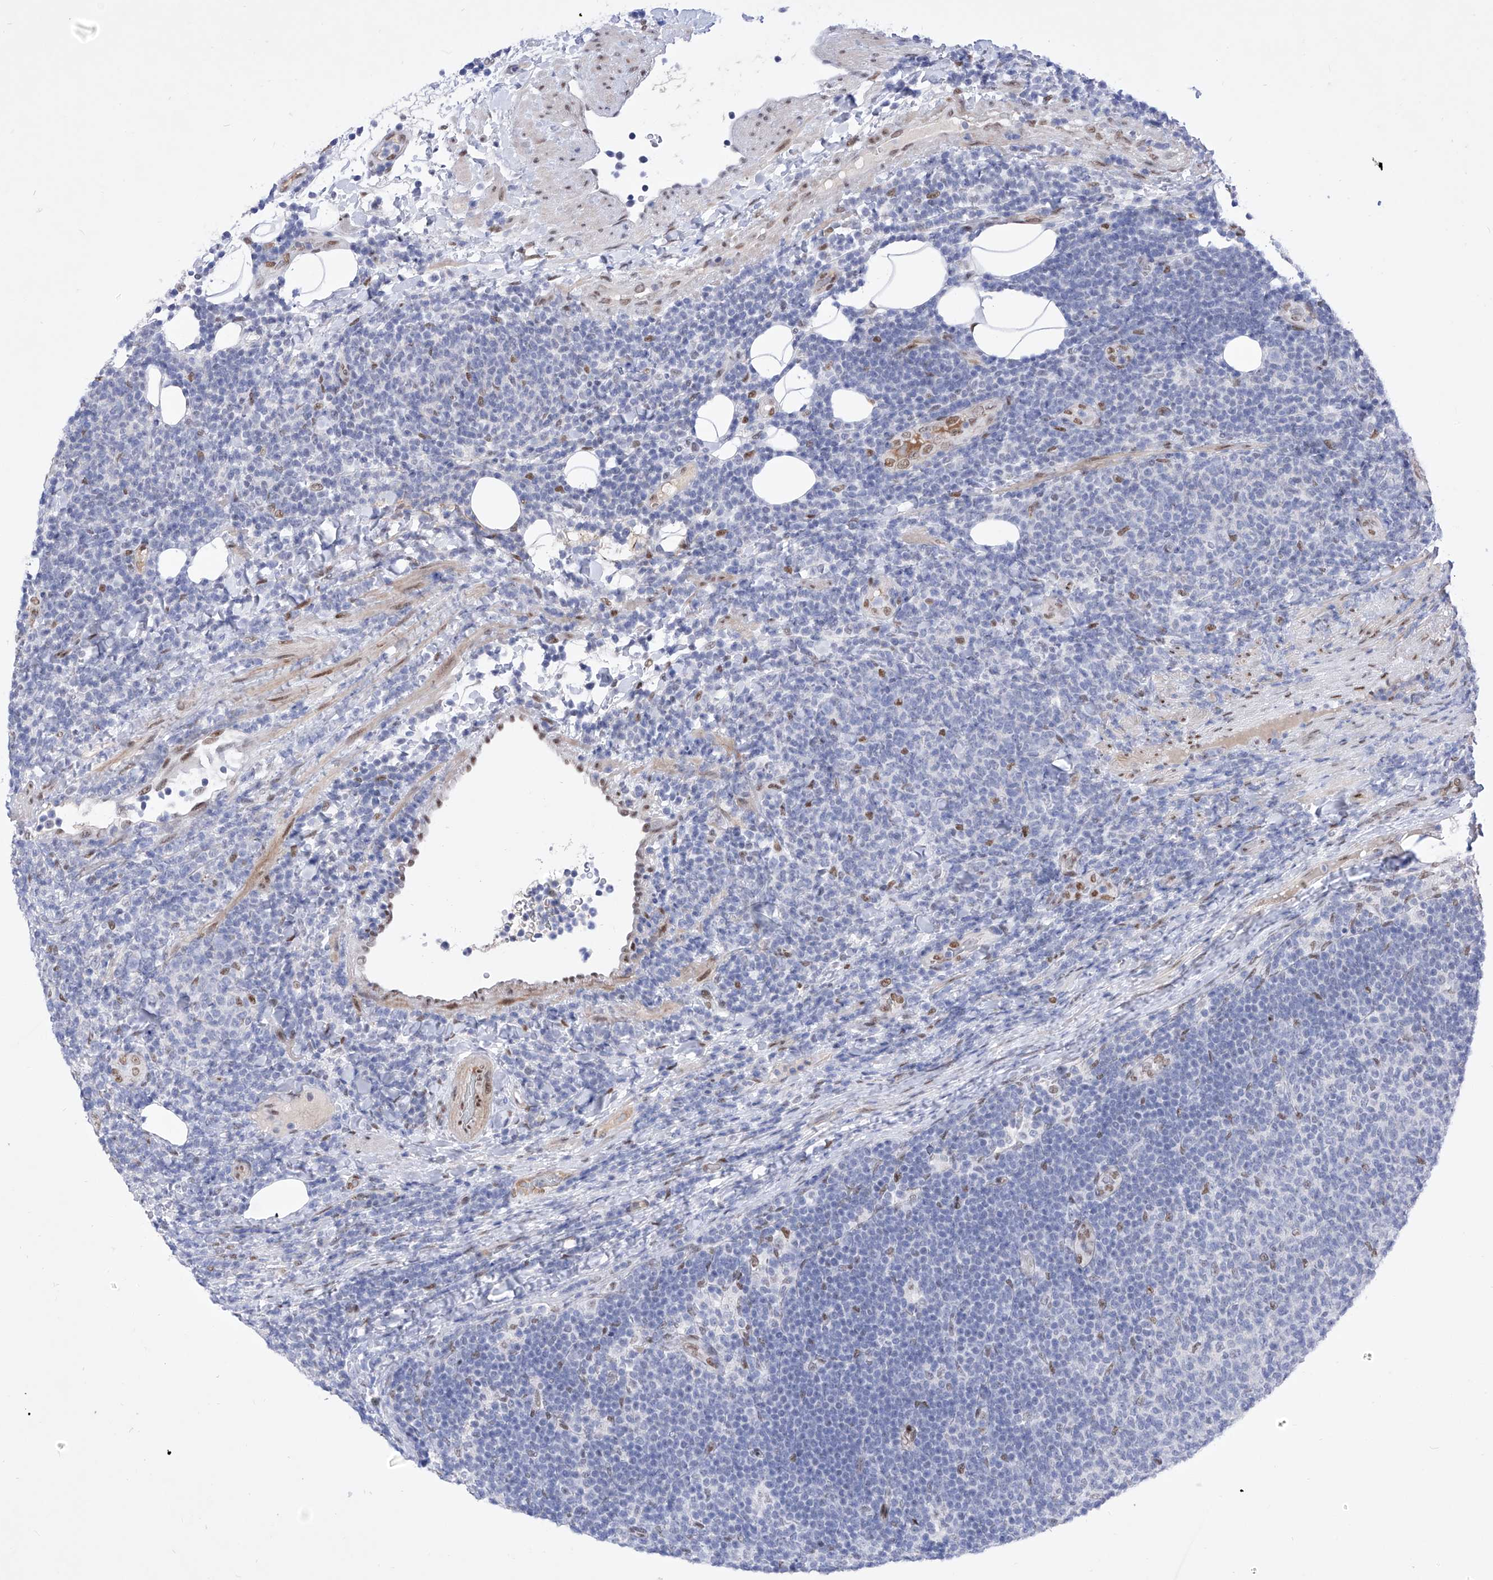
{"staining": {"intensity": "negative", "quantity": "none", "location": "none"}, "tissue": "lymphoma", "cell_type": "Tumor cells", "image_type": "cancer", "snomed": [{"axis": "morphology", "description": "Malignant lymphoma, non-Hodgkin's type, Low grade"}, {"axis": "topography", "description": "Lymph node"}], "caption": "An immunohistochemistry (IHC) micrograph of lymphoma is shown. There is no staining in tumor cells of lymphoma. (DAB immunohistochemistry with hematoxylin counter stain).", "gene": "ATN1", "patient": {"sex": "male", "age": 66}}